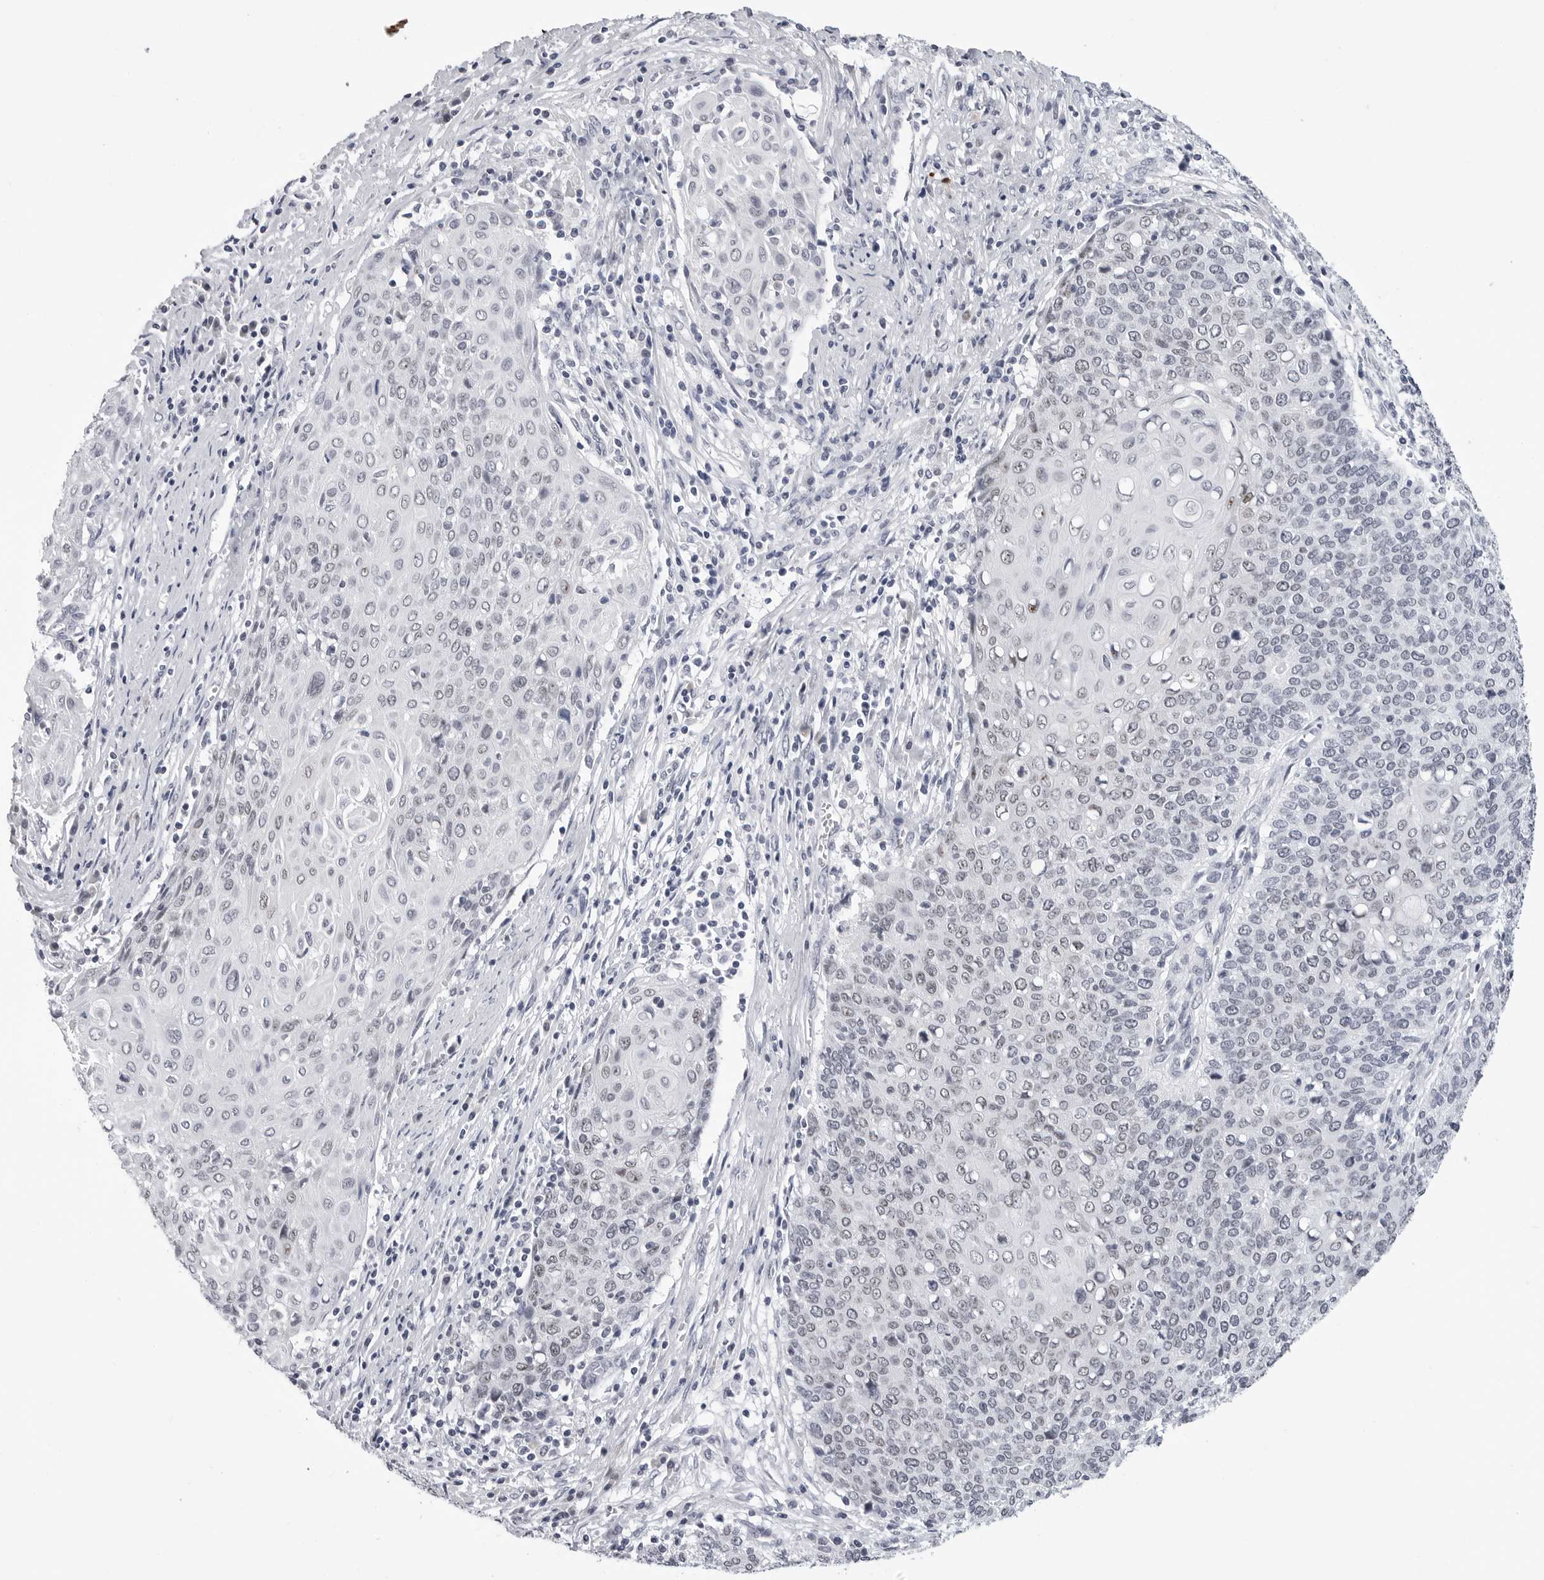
{"staining": {"intensity": "negative", "quantity": "none", "location": "none"}, "tissue": "cervical cancer", "cell_type": "Tumor cells", "image_type": "cancer", "snomed": [{"axis": "morphology", "description": "Squamous cell carcinoma, NOS"}, {"axis": "topography", "description": "Cervix"}], "caption": "Squamous cell carcinoma (cervical) was stained to show a protein in brown. There is no significant expression in tumor cells.", "gene": "GNL2", "patient": {"sex": "female", "age": 39}}